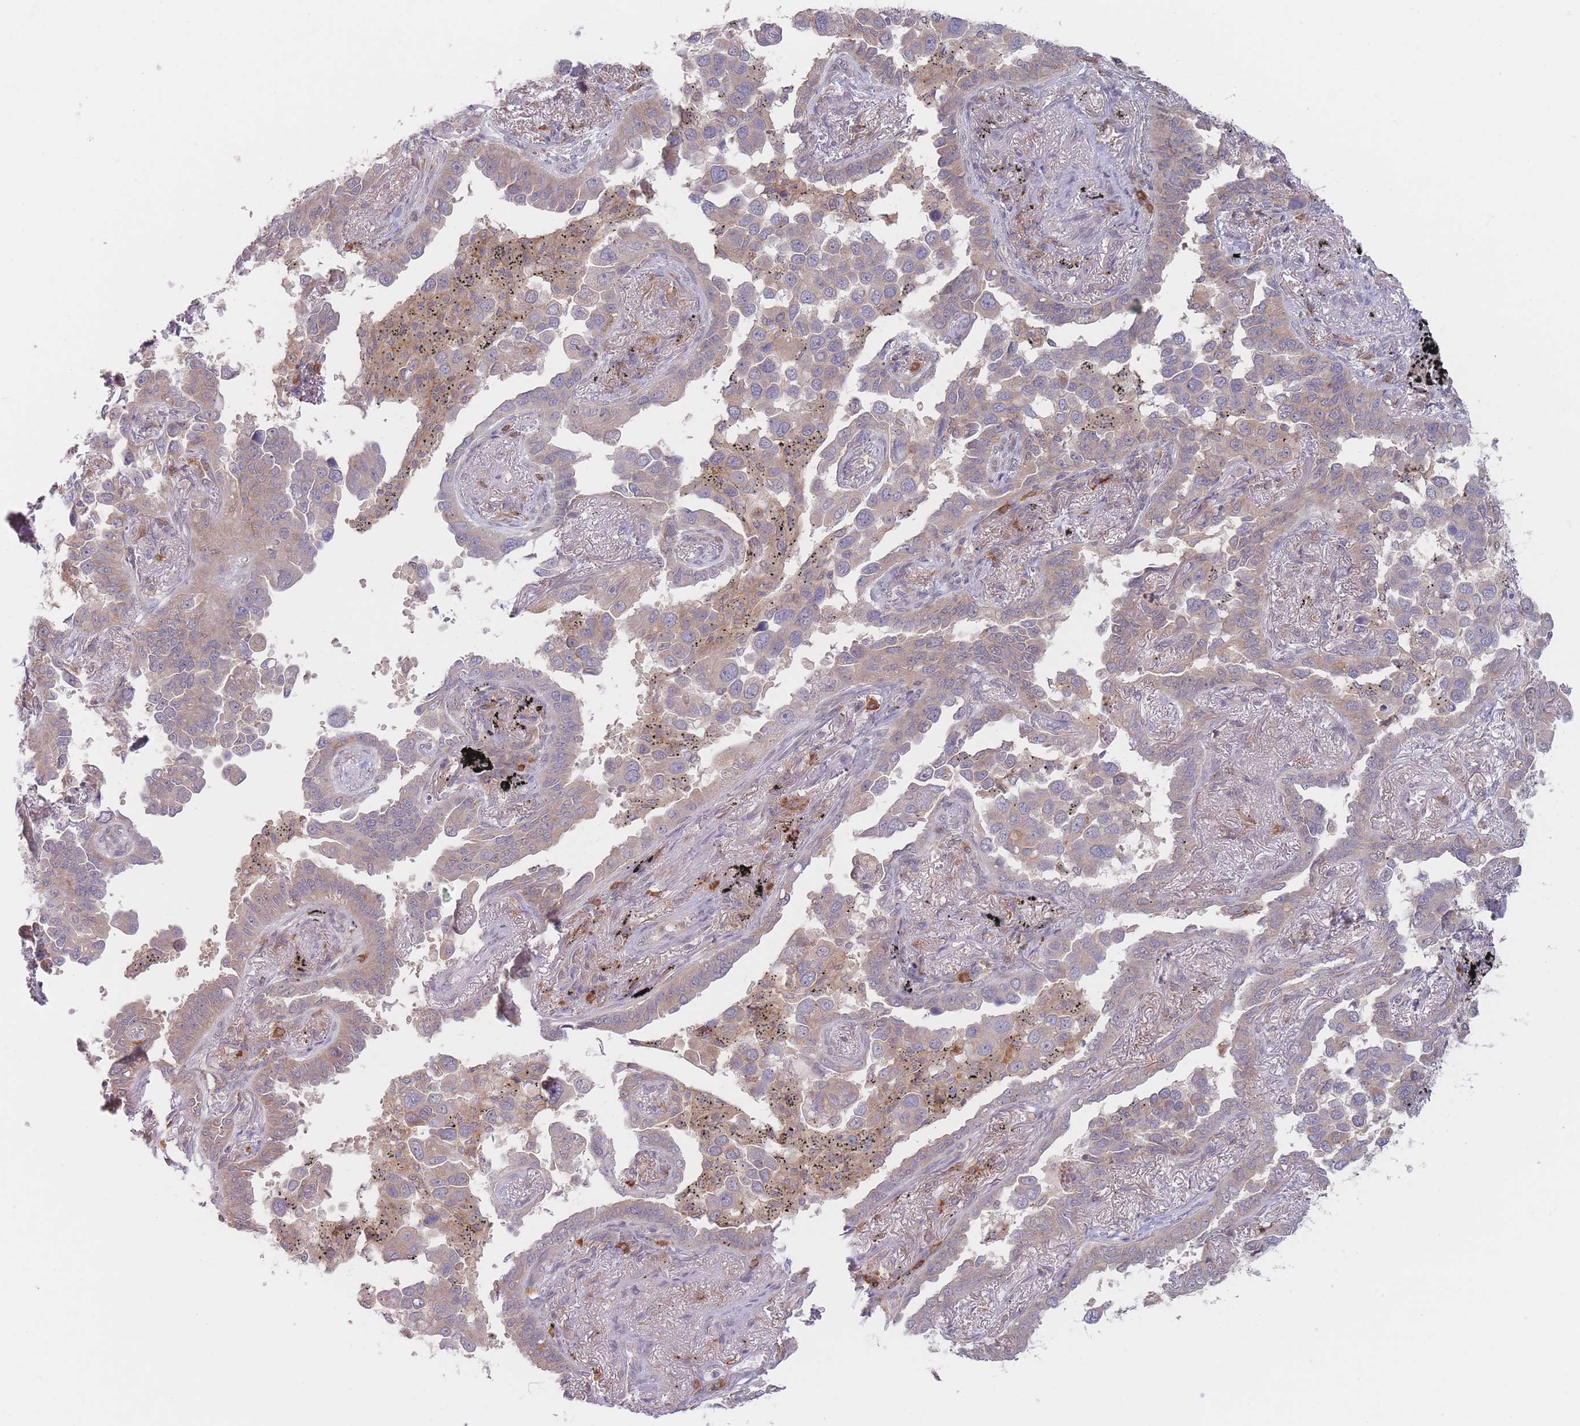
{"staining": {"intensity": "weak", "quantity": ">75%", "location": "cytoplasmic/membranous"}, "tissue": "lung cancer", "cell_type": "Tumor cells", "image_type": "cancer", "snomed": [{"axis": "morphology", "description": "Adenocarcinoma, NOS"}, {"axis": "topography", "description": "Lung"}], "caption": "The immunohistochemical stain labels weak cytoplasmic/membranous positivity in tumor cells of adenocarcinoma (lung) tissue.", "gene": "PPM1A", "patient": {"sex": "male", "age": 67}}